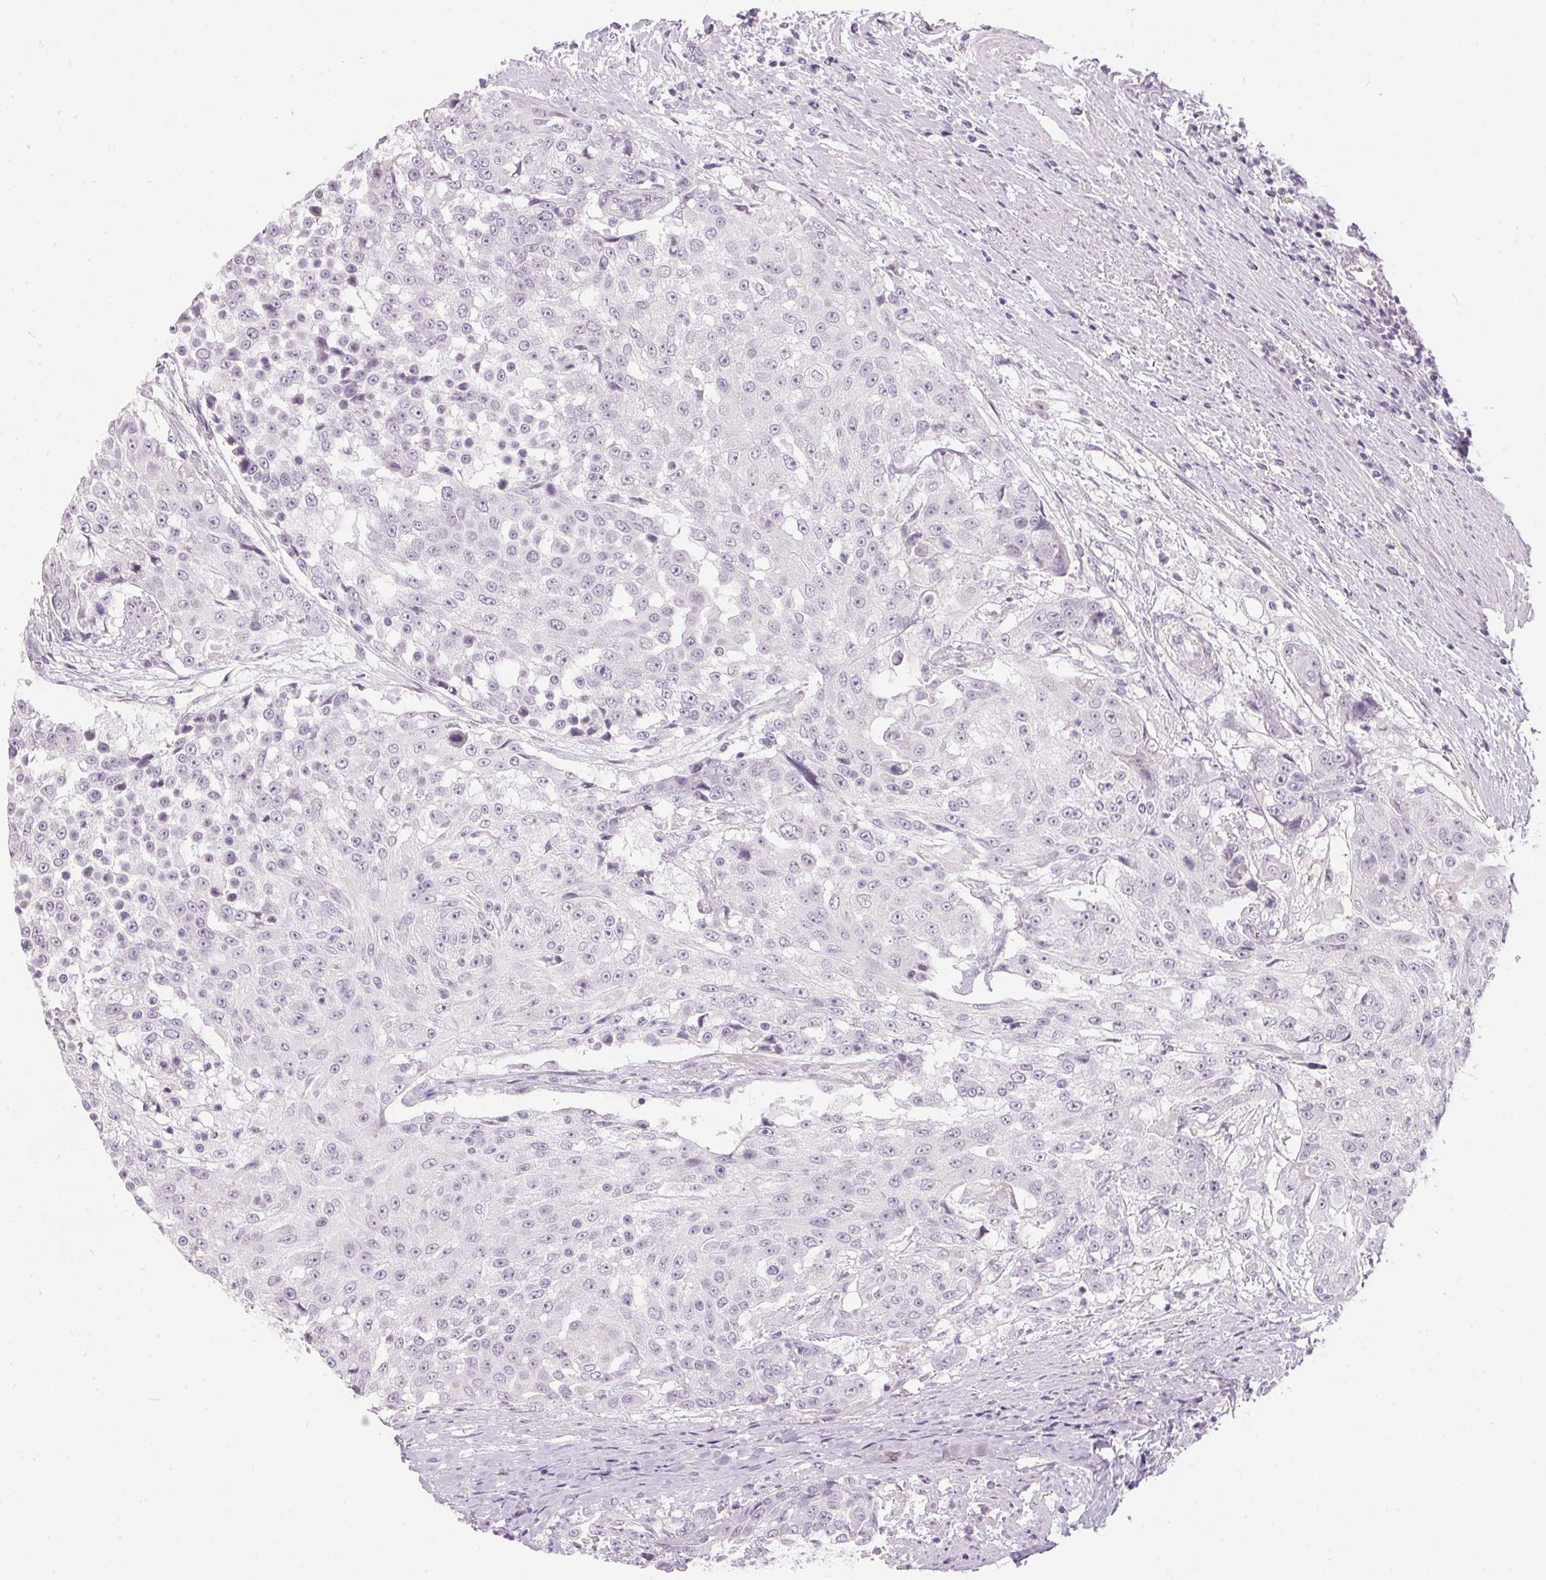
{"staining": {"intensity": "negative", "quantity": "none", "location": "none"}, "tissue": "urothelial cancer", "cell_type": "Tumor cells", "image_type": "cancer", "snomed": [{"axis": "morphology", "description": "Urothelial carcinoma, High grade"}, {"axis": "topography", "description": "Urinary bladder"}], "caption": "Immunohistochemistry of urothelial cancer displays no positivity in tumor cells. (DAB (3,3'-diaminobenzidine) IHC visualized using brightfield microscopy, high magnification).", "gene": "GDAP1L1", "patient": {"sex": "female", "age": 63}}